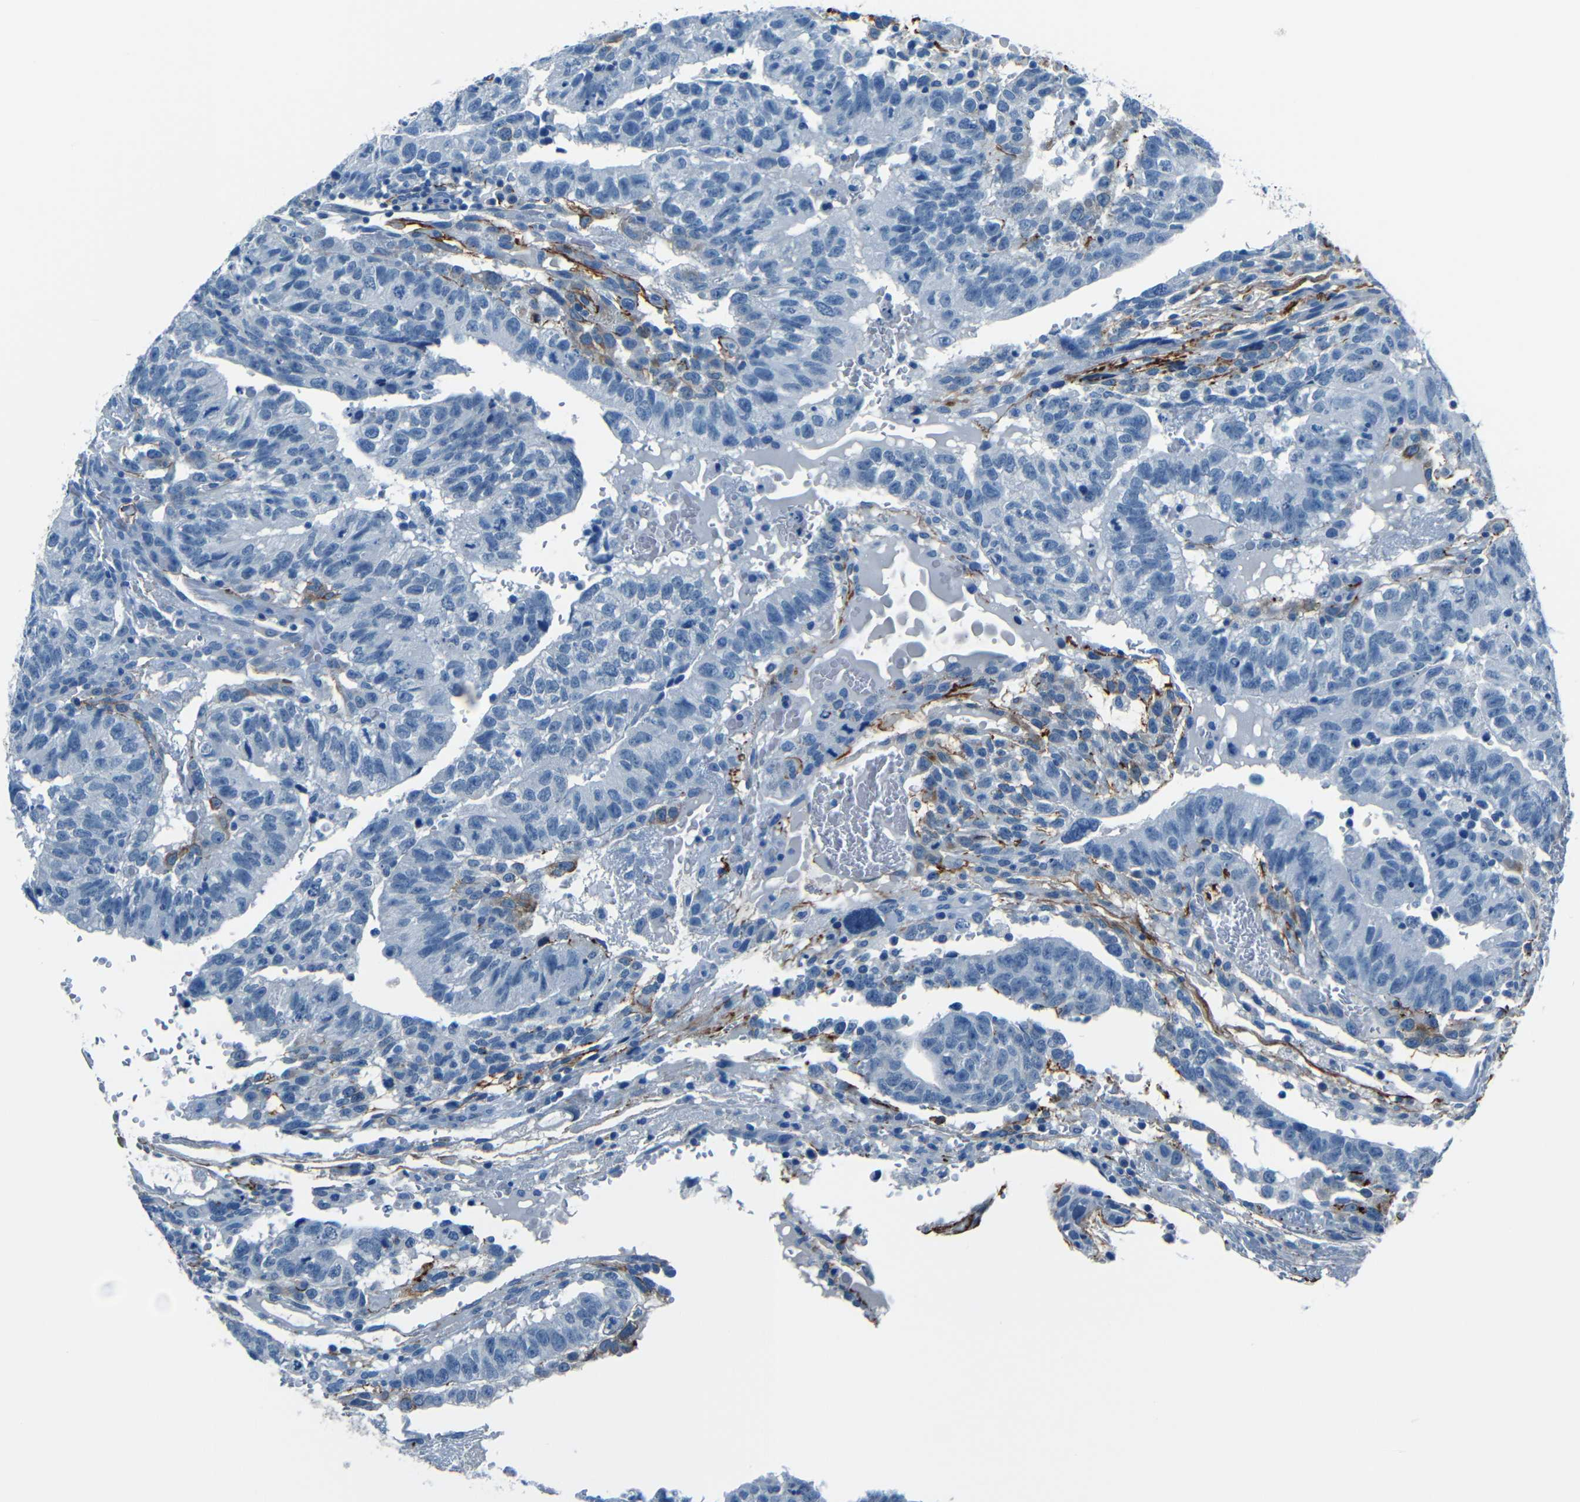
{"staining": {"intensity": "negative", "quantity": "none", "location": "none"}, "tissue": "testis cancer", "cell_type": "Tumor cells", "image_type": "cancer", "snomed": [{"axis": "morphology", "description": "Seminoma, NOS"}, {"axis": "morphology", "description": "Carcinoma, Embryonal, NOS"}, {"axis": "topography", "description": "Testis"}], "caption": "Immunohistochemistry photomicrograph of neoplastic tissue: testis embryonal carcinoma stained with DAB (3,3'-diaminobenzidine) shows no significant protein expression in tumor cells. Nuclei are stained in blue.", "gene": "FBN2", "patient": {"sex": "male", "age": 52}}